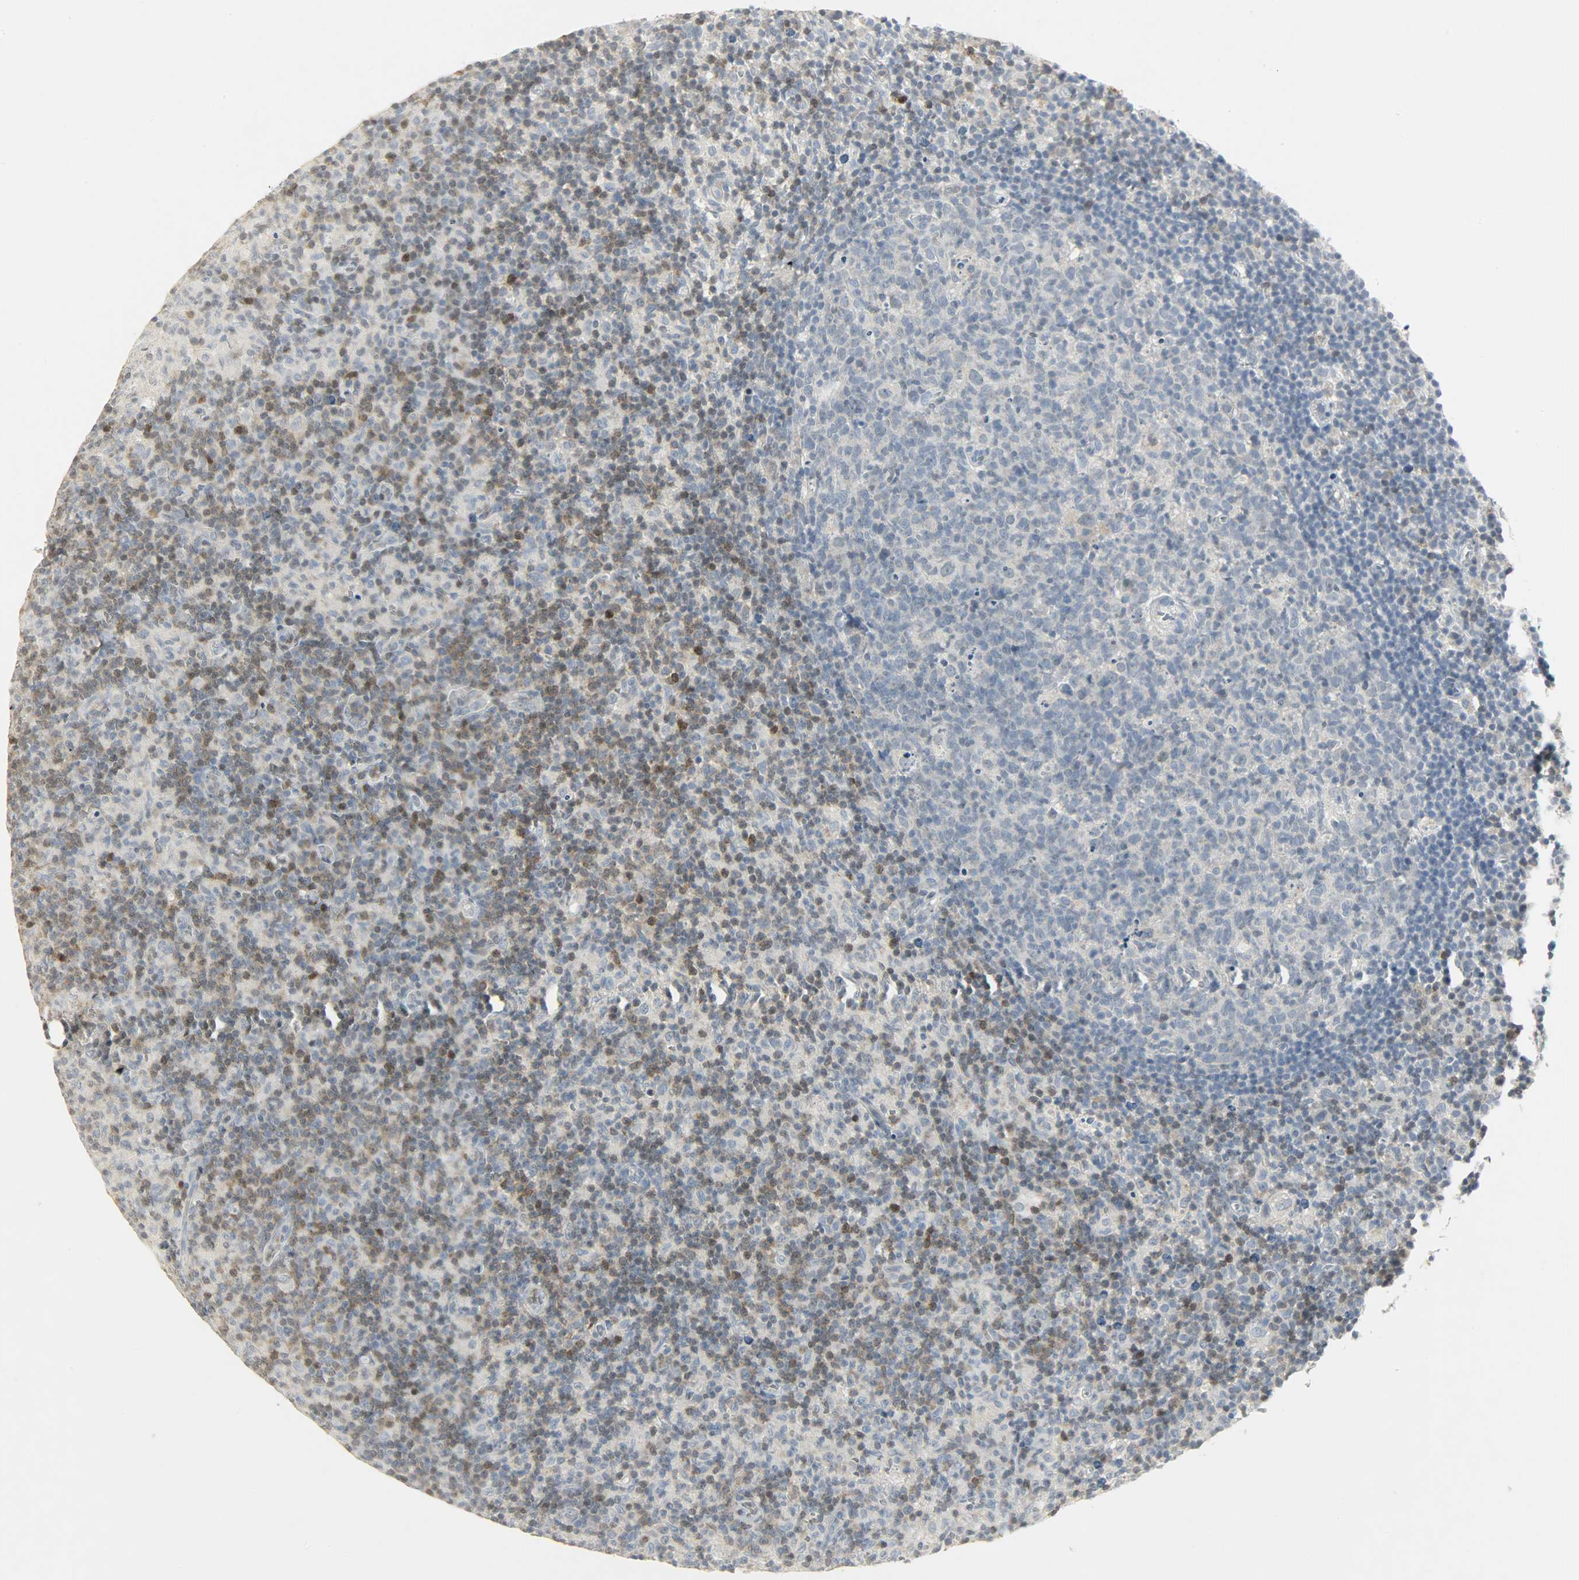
{"staining": {"intensity": "negative", "quantity": "none", "location": "none"}, "tissue": "lymph node", "cell_type": "Germinal center cells", "image_type": "normal", "snomed": [{"axis": "morphology", "description": "Normal tissue, NOS"}, {"axis": "morphology", "description": "Inflammation, NOS"}, {"axis": "topography", "description": "Lymph node"}], "caption": "Immunohistochemistry histopathology image of normal lymph node stained for a protein (brown), which exhibits no positivity in germinal center cells. The staining was performed using DAB to visualize the protein expression in brown, while the nuclei were stained in blue with hematoxylin (Magnification: 20x).", "gene": "CAMK4", "patient": {"sex": "male", "age": 55}}